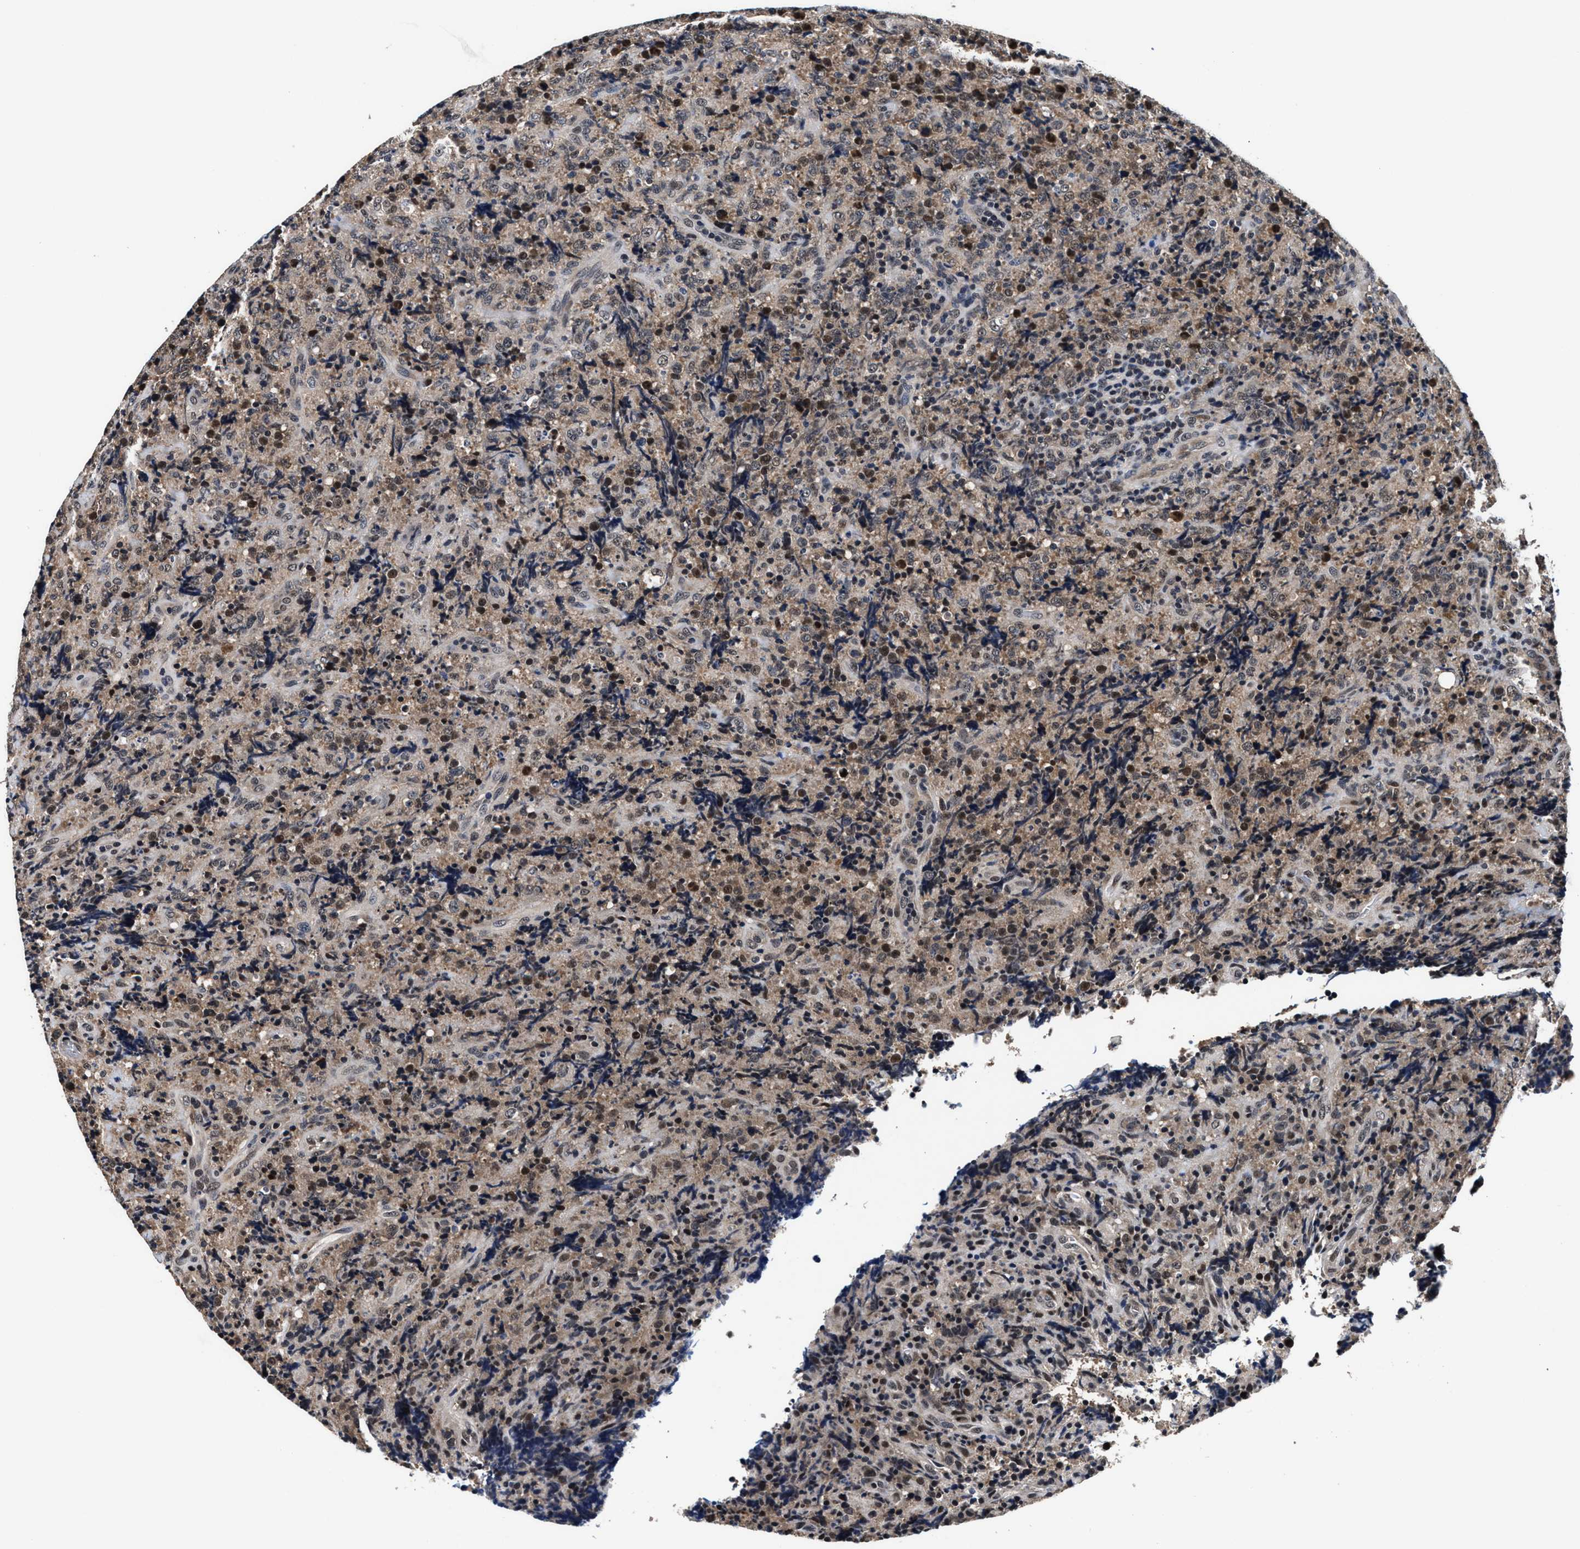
{"staining": {"intensity": "moderate", "quantity": "<25%", "location": "cytoplasmic/membranous,nuclear"}, "tissue": "lymphoma", "cell_type": "Tumor cells", "image_type": "cancer", "snomed": [{"axis": "morphology", "description": "Malignant lymphoma, non-Hodgkin's type, High grade"}, {"axis": "topography", "description": "Tonsil"}], "caption": "DAB immunohistochemical staining of human lymphoma displays moderate cytoplasmic/membranous and nuclear protein expression in about <25% of tumor cells. (DAB IHC with brightfield microscopy, high magnification).", "gene": "USP16", "patient": {"sex": "female", "age": 36}}